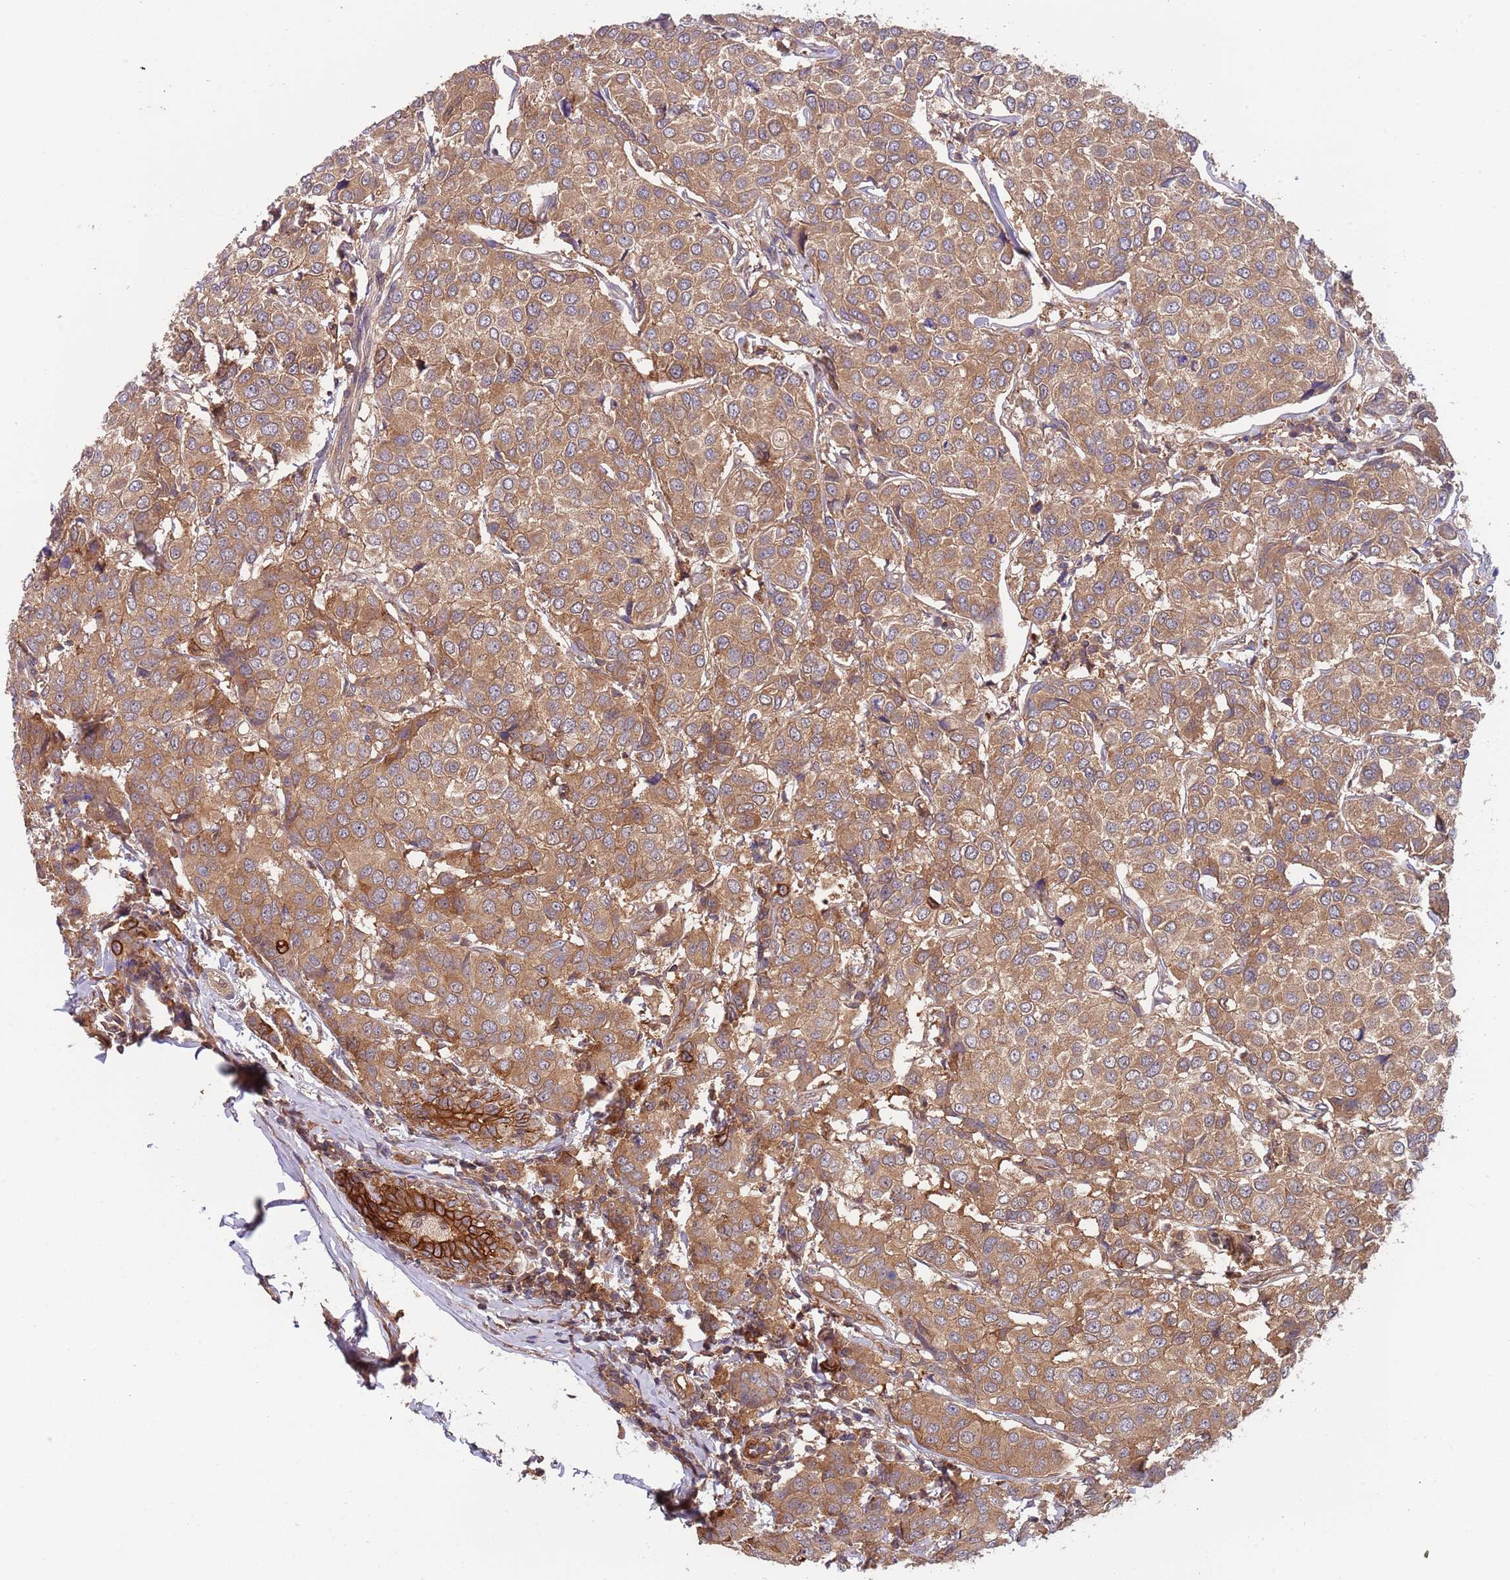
{"staining": {"intensity": "moderate", "quantity": ">75%", "location": "cytoplasmic/membranous"}, "tissue": "breast cancer", "cell_type": "Tumor cells", "image_type": "cancer", "snomed": [{"axis": "morphology", "description": "Duct carcinoma"}, {"axis": "topography", "description": "Breast"}], "caption": "About >75% of tumor cells in human breast cancer demonstrate moderate cytoplasmic/membranous protein positivity as visualized by brown immunohistochemical staining.", "gene": "GSDMD", "patient": {"sex": "female", "age": 55}}